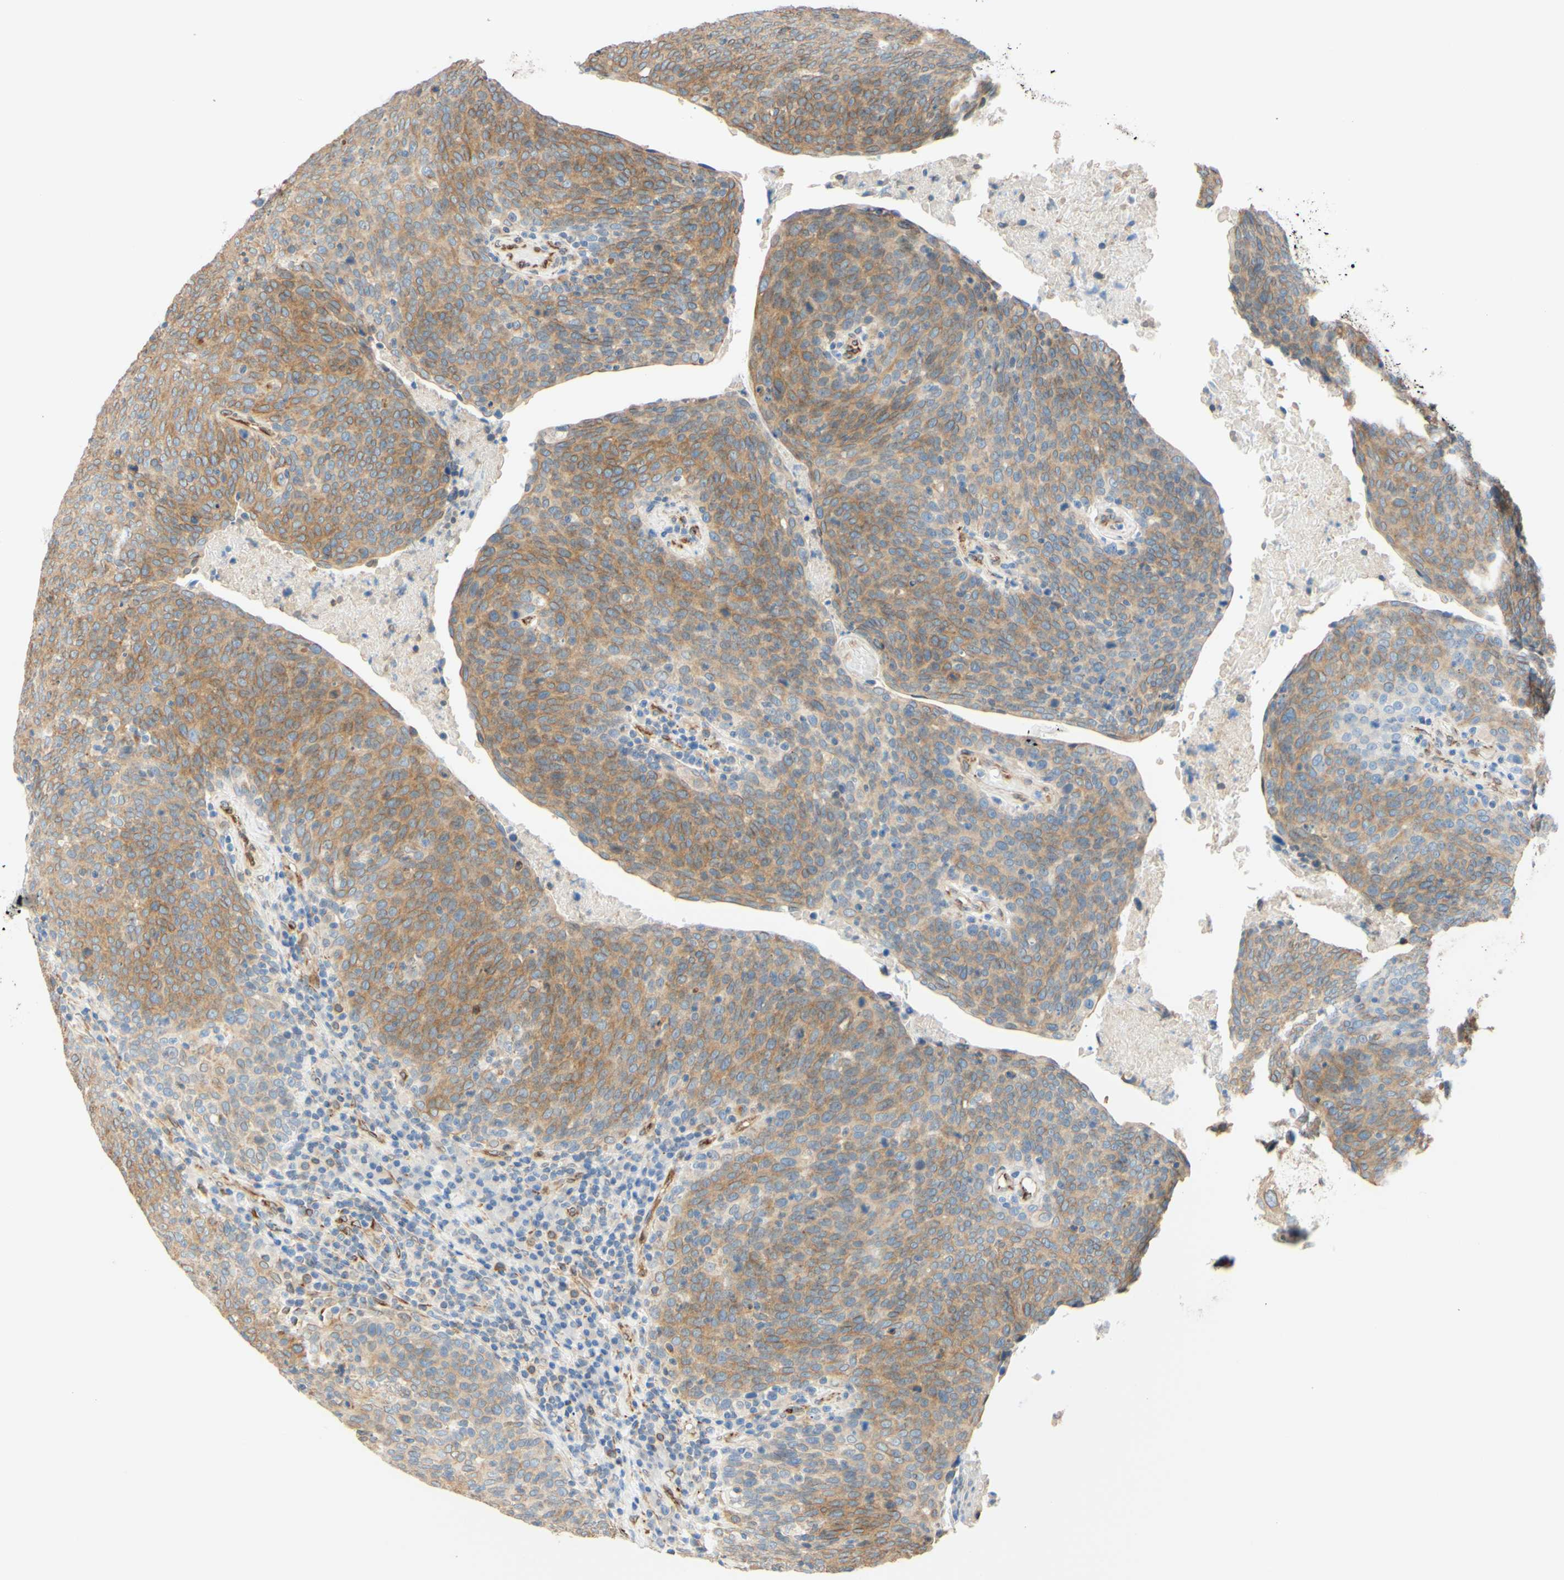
{"staining": {"intensity": "moderate", "quantity": "25%-75%", "location": "cytoplasmic/membranous,nuclear"}, "tissue": "head and neck cancer", "cell_type": "Tumor cells", "image_type": "cancer", "snomed": [{"axis": "morphology", "description": "Squamous cell carcinoma, NOS"}, {"axis": "morphology", "description": "Squamous cell carcinoma, metastatic, NOS"}, {"axis": "topography", "description": "Lymph node"}, {"axis": "topography", "description": "Head-Neck"}], "caption": "An immunohistochemistry image of tumor tissue is shown. Protein staining in brown highlights moderate cytoplasmic/membranous and nuclear positivity in head and neck cancer (squamous cell carcinoma) within tumor cells. The staining was performed using DAB (3,3'-diaminobenzidine), with brown indicating positive protein expression. Nuclei are stained blue with hematoxylin.", "gene": "ENDOD1", "patient": {"sex": "male", "age": 62}}